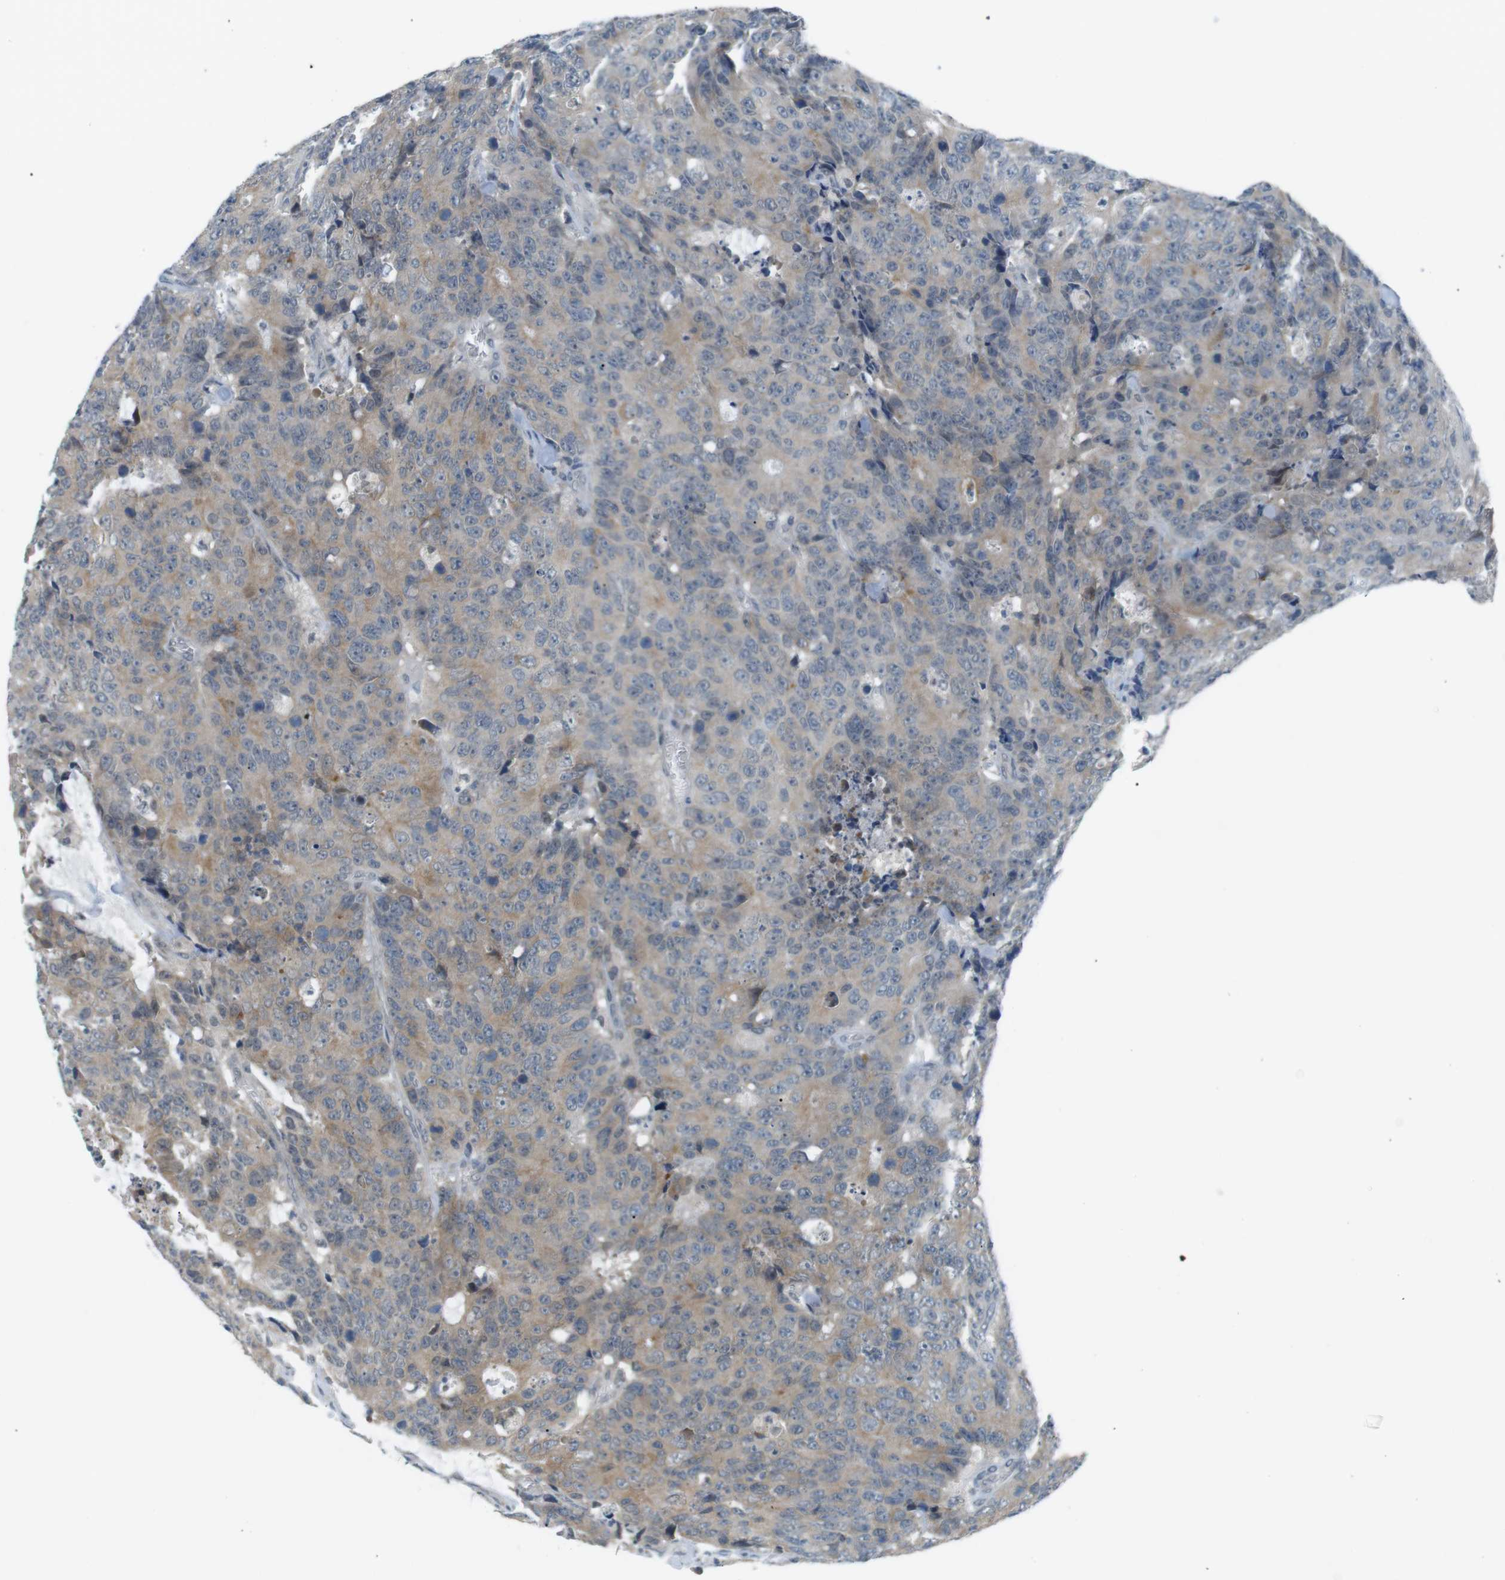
{"staining": {"intensity": "weak", "quantity": "<25%", "location": "cytoplasmic/membranous"}, "tissue": "colorectal cancer", "cell_type": "Tumor cells", "image_type": "cancer", "snomed": [{"axis": "morphology", "description": "Adenocarcinoma, NOS"}, {"axis": "topography", "description": "Colon"}], "caption": "The histopathology image exhibits no staining of tumor cells in adenocarcinoma (colorectal). (DAB (3,3'-diaminobenzidine) IHC with hematoxylin counter stain).", "gene": "RTN3", "patient": {"sex": "female", "age": 86}}